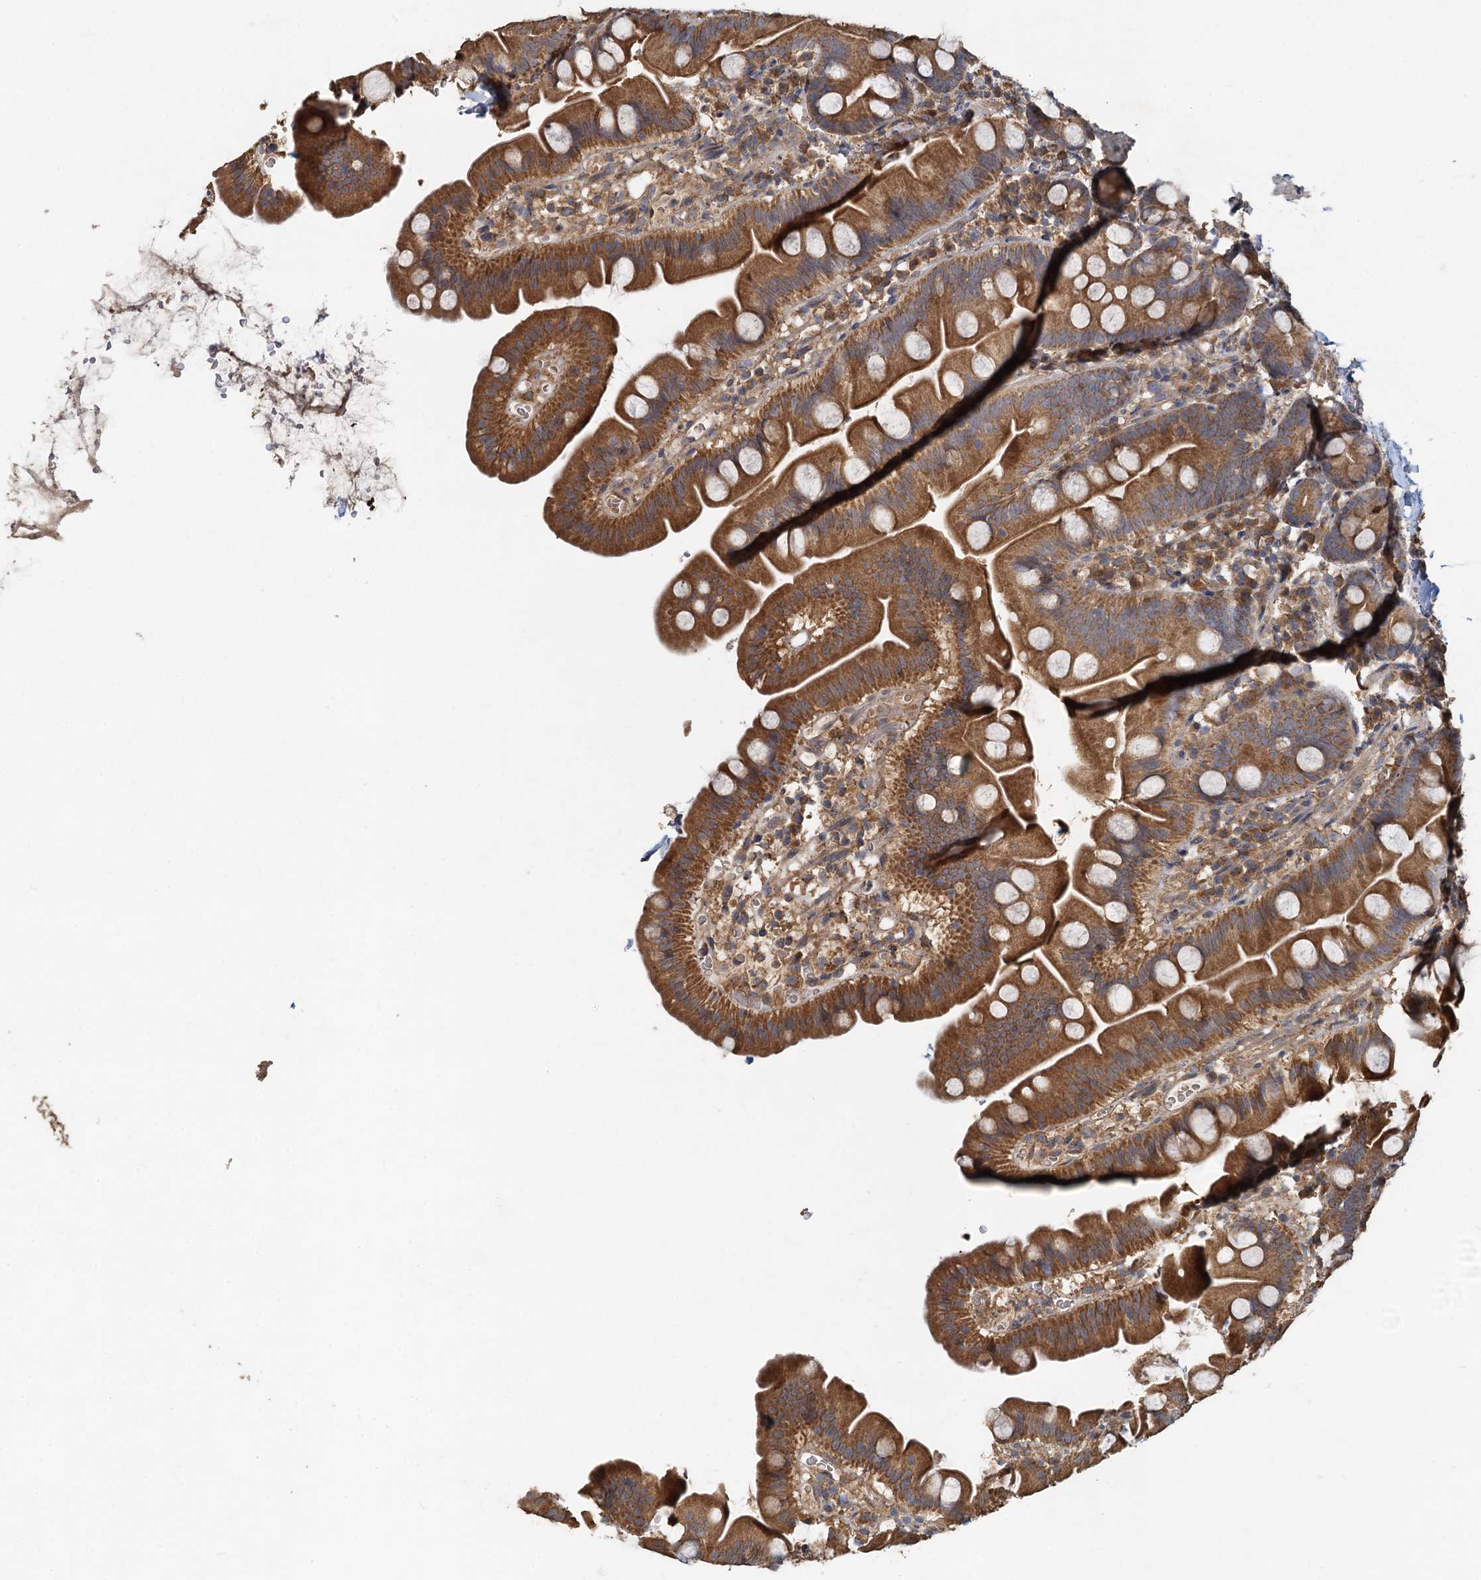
{"staining": {"intensity": "moderate", "quantity": ">75%", "location": "cytoplasmic/membranous"}, "tissue": "small intestine", "cell_type": "Glandular cells", "image_type": "normal", "snomed": [{"axis": "morphology", "description": "Normal tissue, NOS"}, {"axis": "topography", "description": "Small intestine"}], "caption": "Immunohistochemical staining of benign human small intestine exhibits moderate cytoplasmic/membranous protein positivity in approximately >75% of glandular cells. (IHC, brightfield microscopy, high magnification).", "gene": "HYI", "patient": {"sex": "female", "age": 68}}